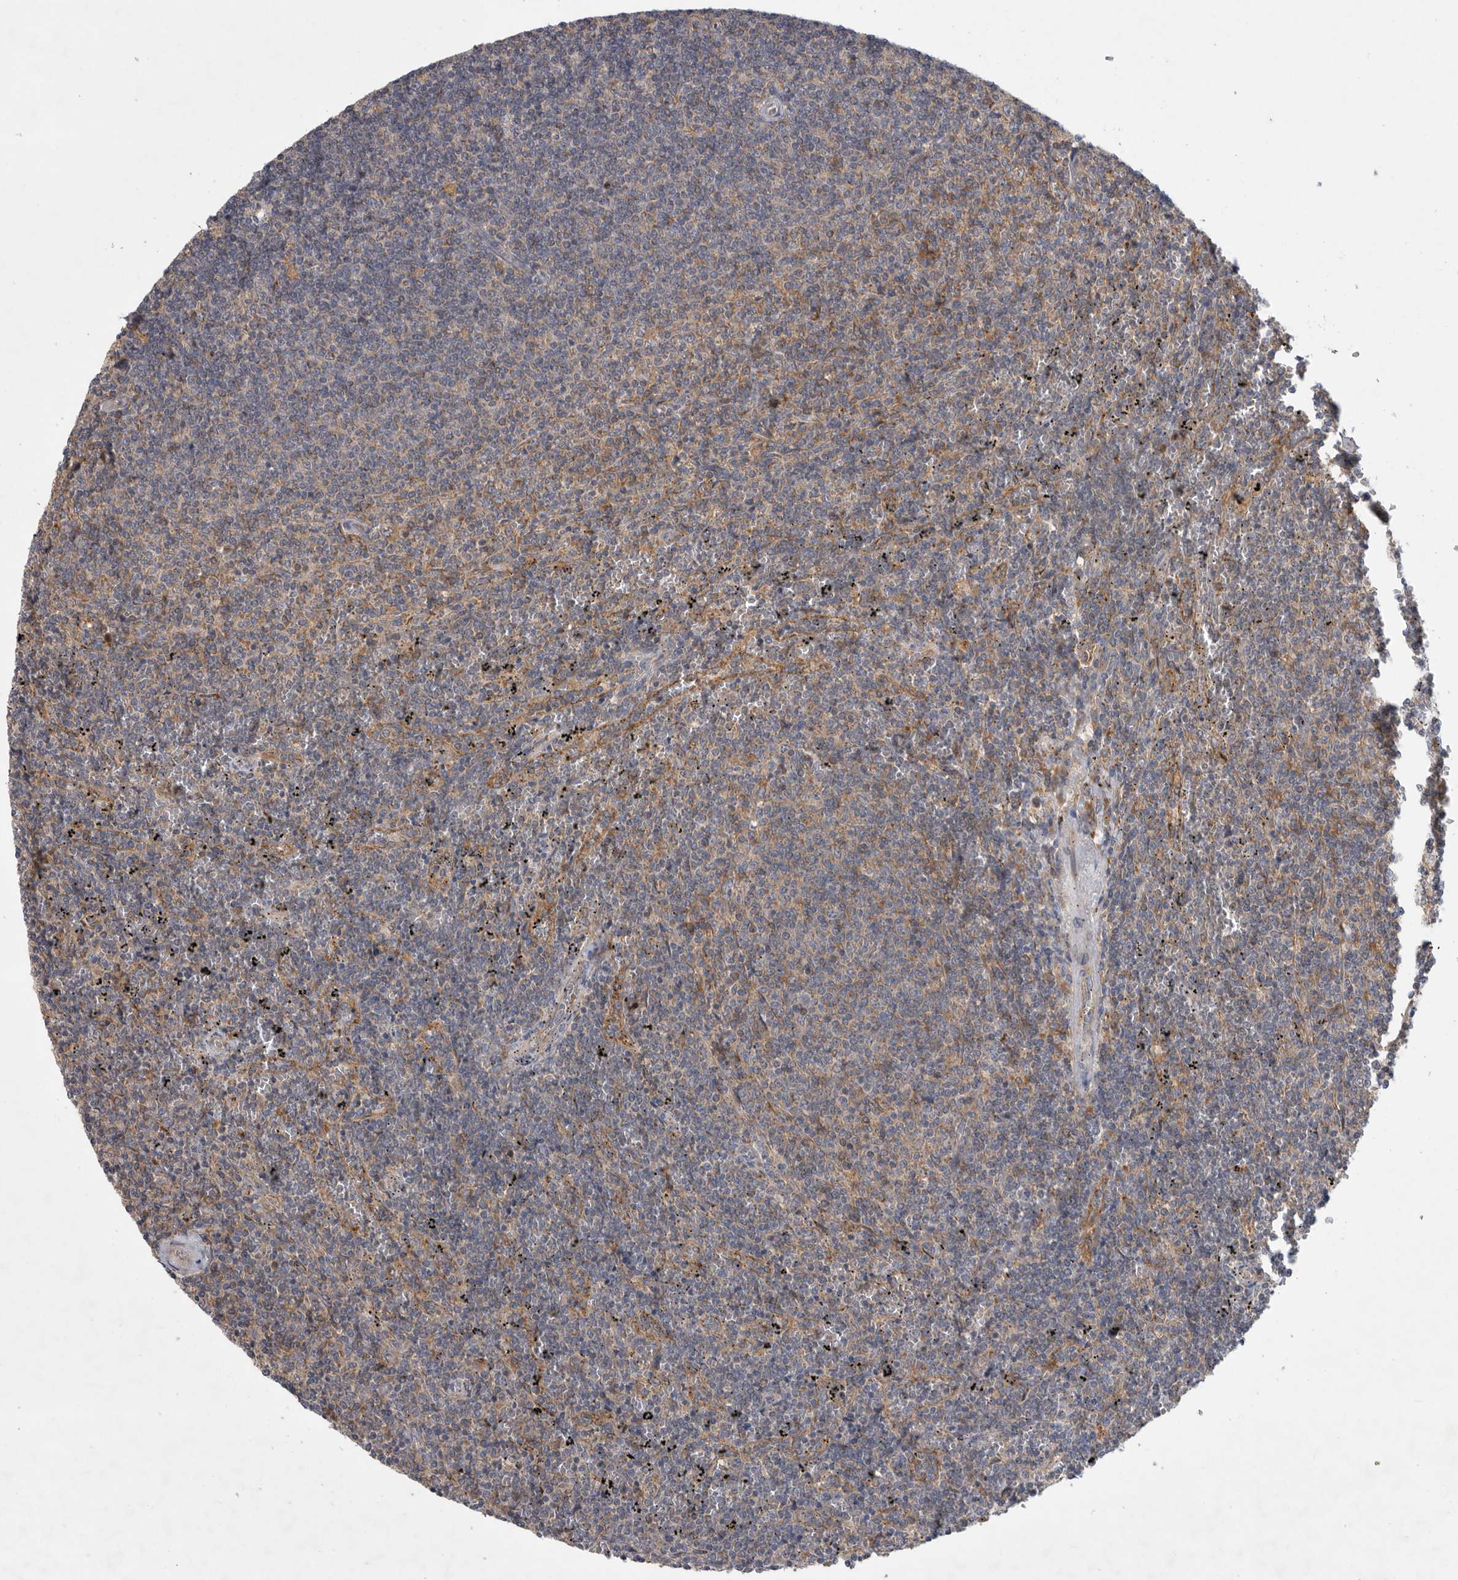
{"staining": {"intensity": "weak", "quantity": "<25%", "location": "cytoplasmic/membranous"}, "tissue": "lymphoma", "cell_type": "Tumor cells", "image_type": "cancer", "snomed": [{"axis": "morphology", "description": "Malignant lymphoma, non-Hodgkin's type, Low grade"}, {"axis": "topography", "description": "Spleen"}], "caption": "Tumor cells are negative for protein expression in human malignant lymphoma, non-Hodgkin's type (low-grade). (DAB (3,3'-diaminobenzidine) immunohistochemistry (IHC) with hematoxylin counter stain).", "gene": "C1orf109", "patient": {"sex": "female", "age": 50}}